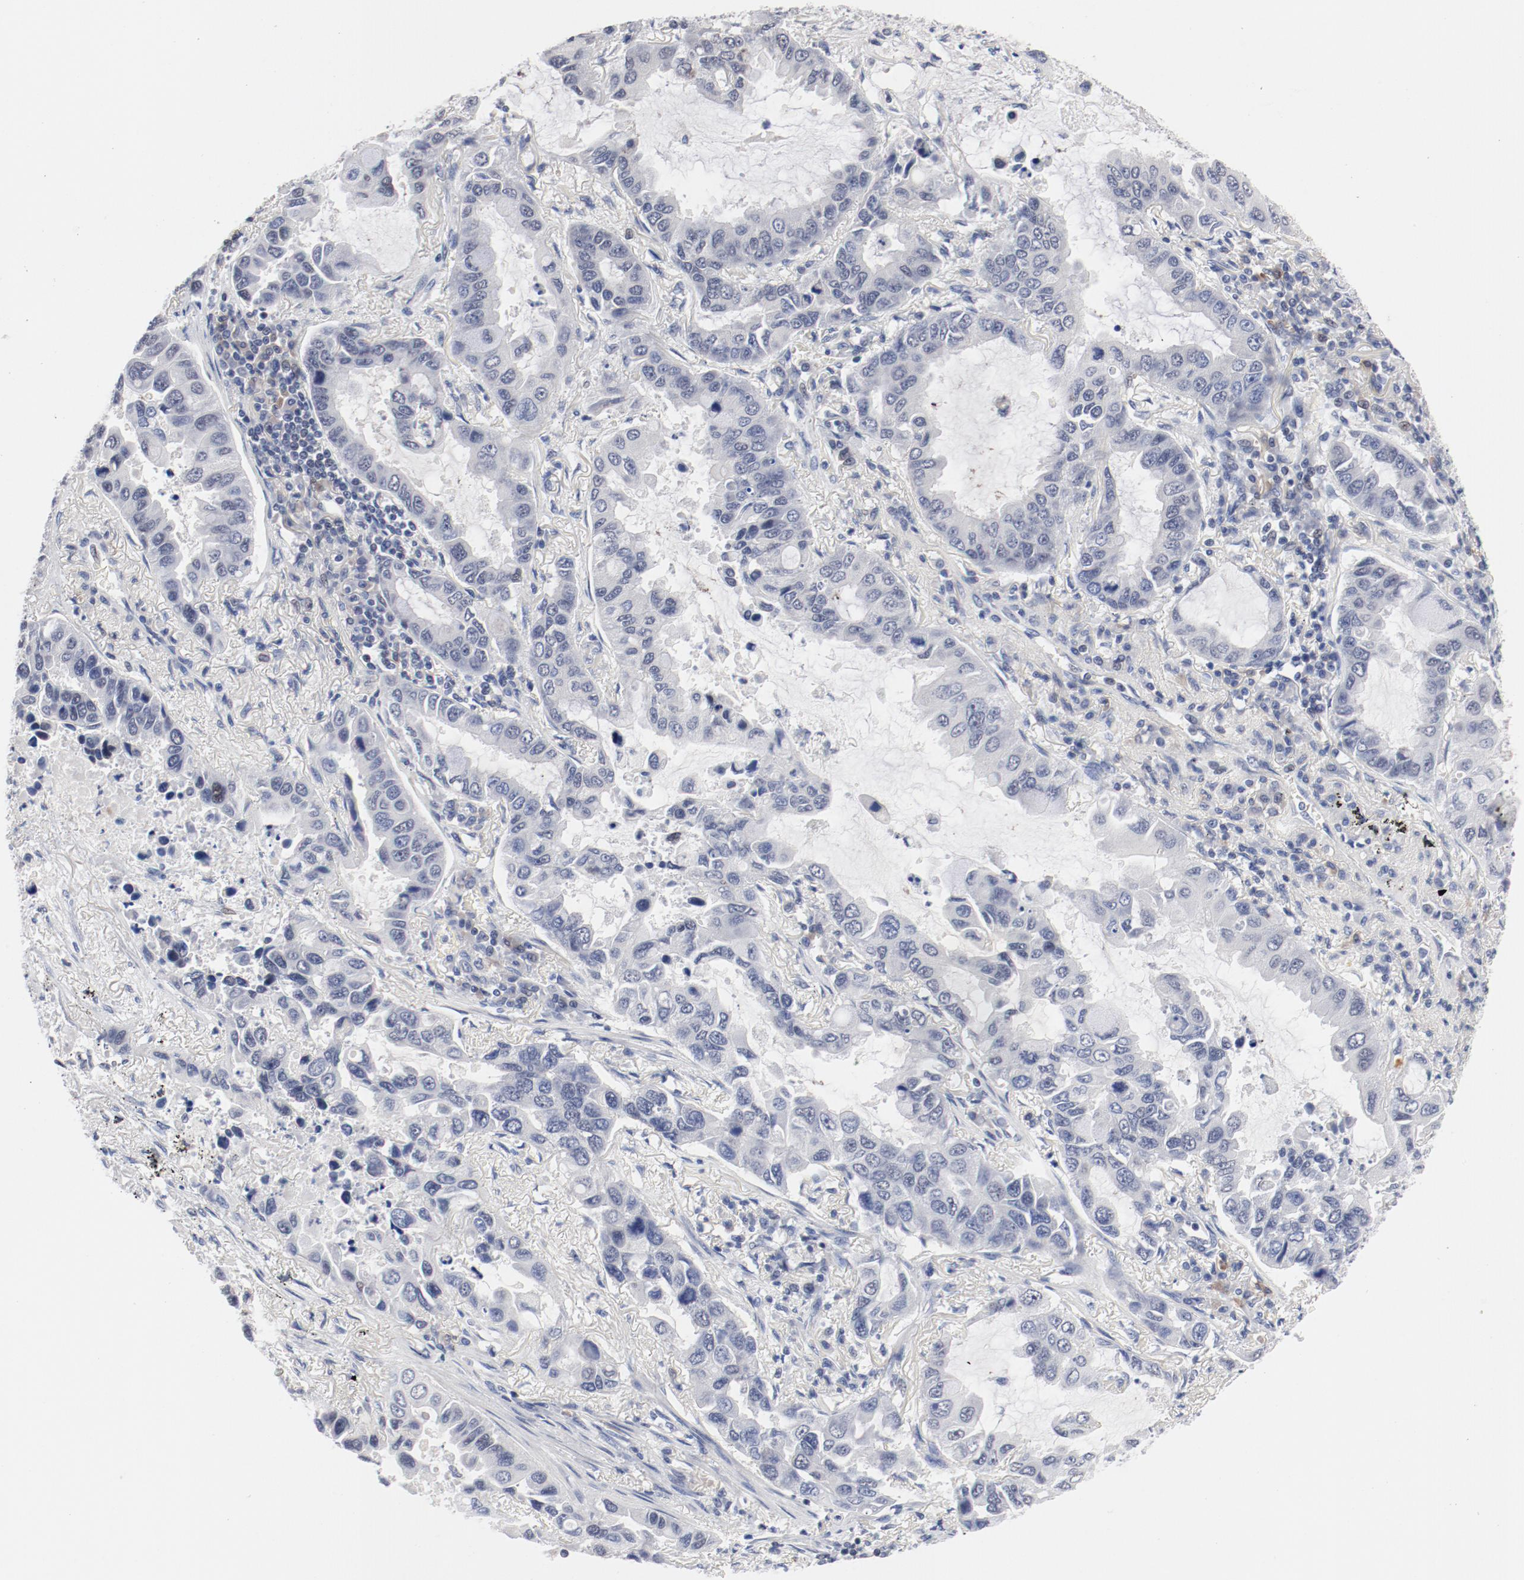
{"staining": {"intensity": "negative", "quantity": "none", "location": "none"}, "tissue": "lung cancer", "cell_type": "Tumor cells", "image_type": "cancer", "snomed": [{"axis": "morphology", "description": "Adenocarcinoma, NOS"}, {"axis": "topography", "description": "Lung"}], "caption": "Tumor cells are negative for brown protein staining in lung adenocarcinoma.", "gene": "KCNK13", "patient": {"sex": "male", "age": 64}}